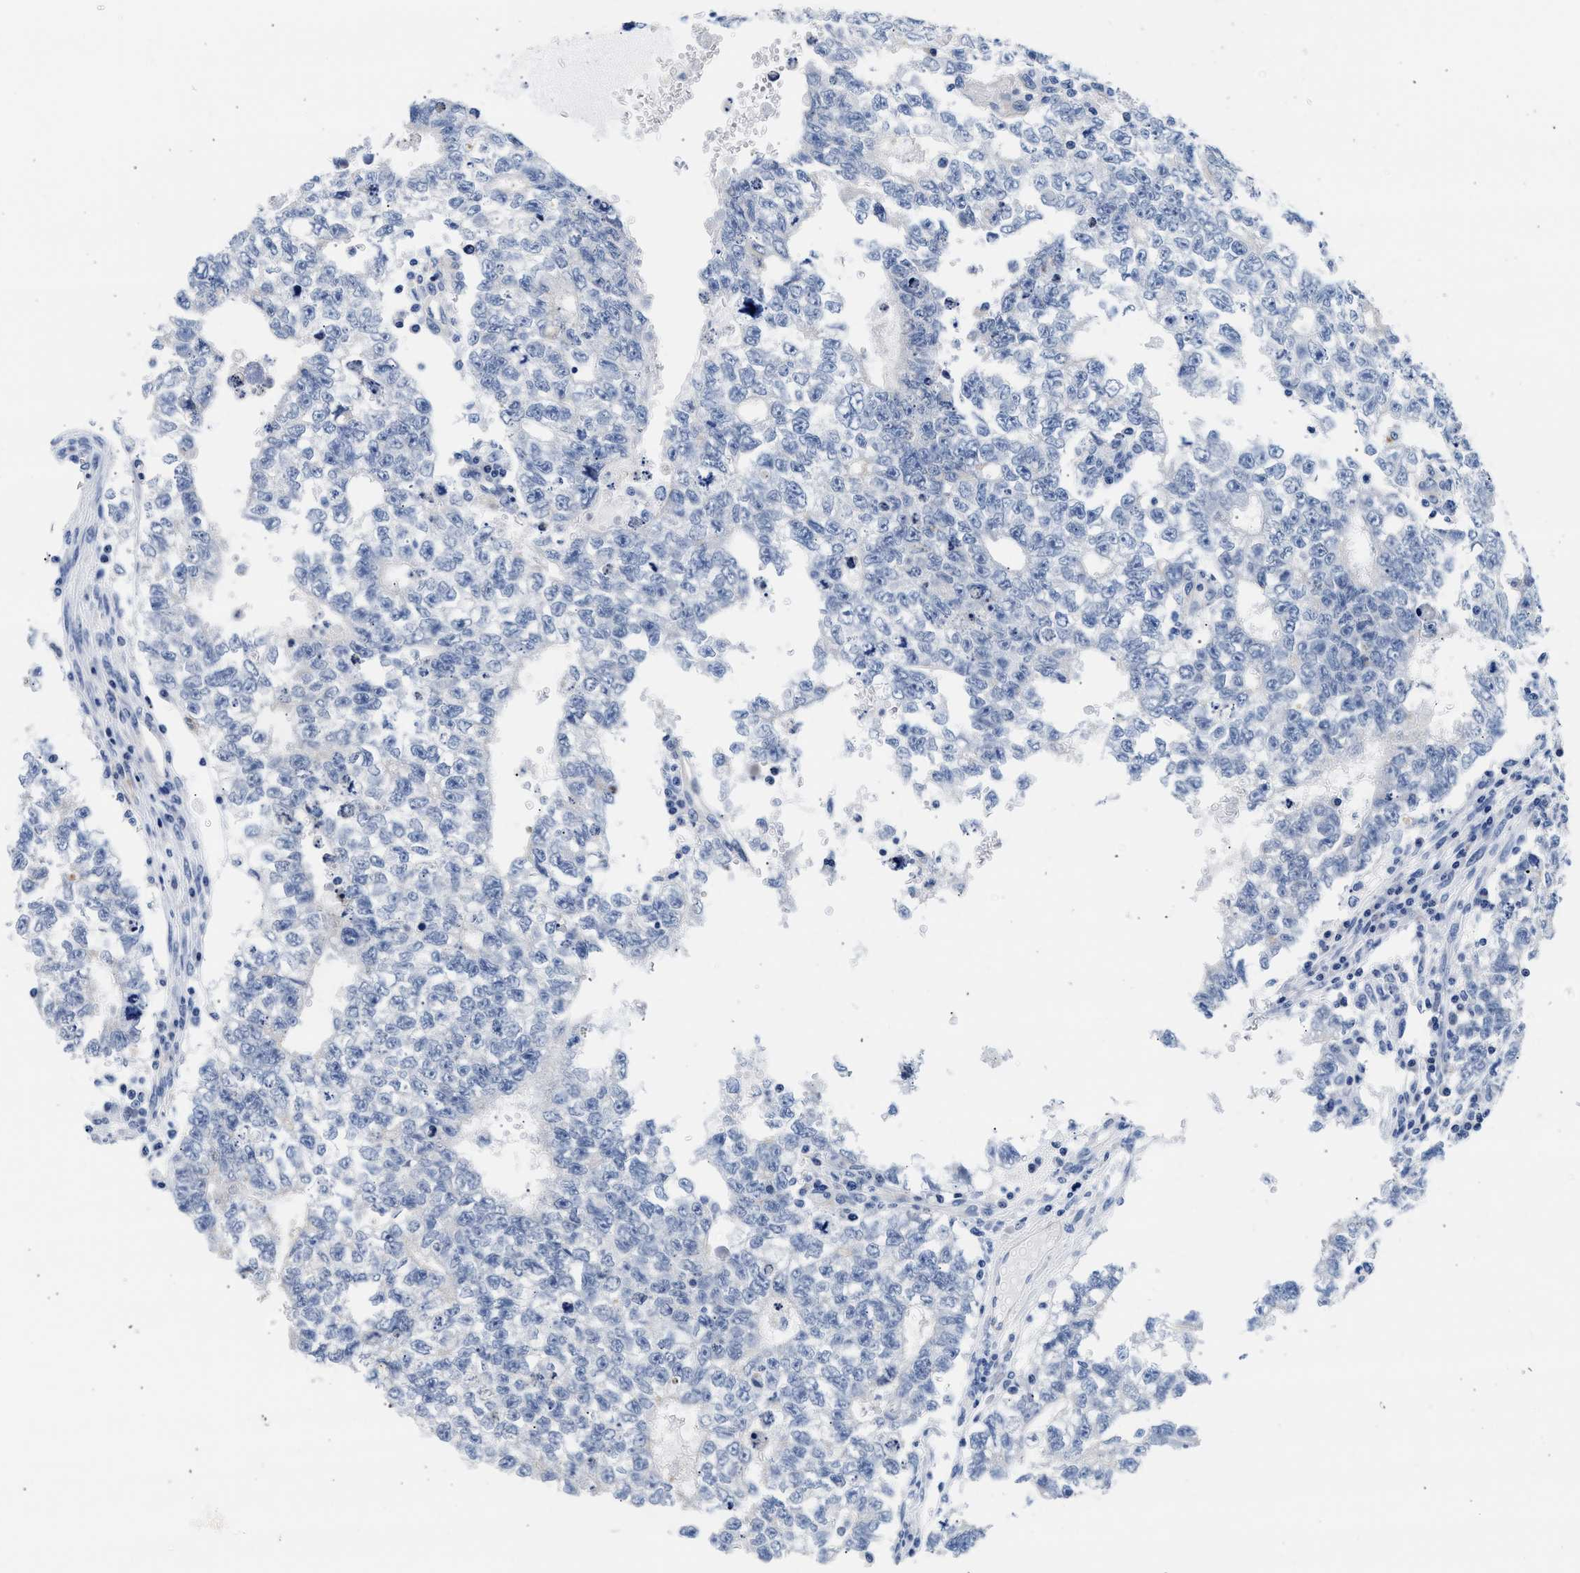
{"staining": {"intensity": "negative", "quantity": "none", "location": "none"}, "tissue": "testis cancer", "cell_type": "Tumor cells", "image_type": "cancer", "snomed": [{"axis": "morphology", "description": "Seminoma, NOS"}, {"axis": "morphology", "description": "Carcinoma, Embryonal, NOS"}, {"axis": "topography", "description": "Testis"}], "caption": "There is no significant staining in tumor cells of testis seminoma.", "gene": "TRIM29", "patient": {"sex": "male", "age": 38}}